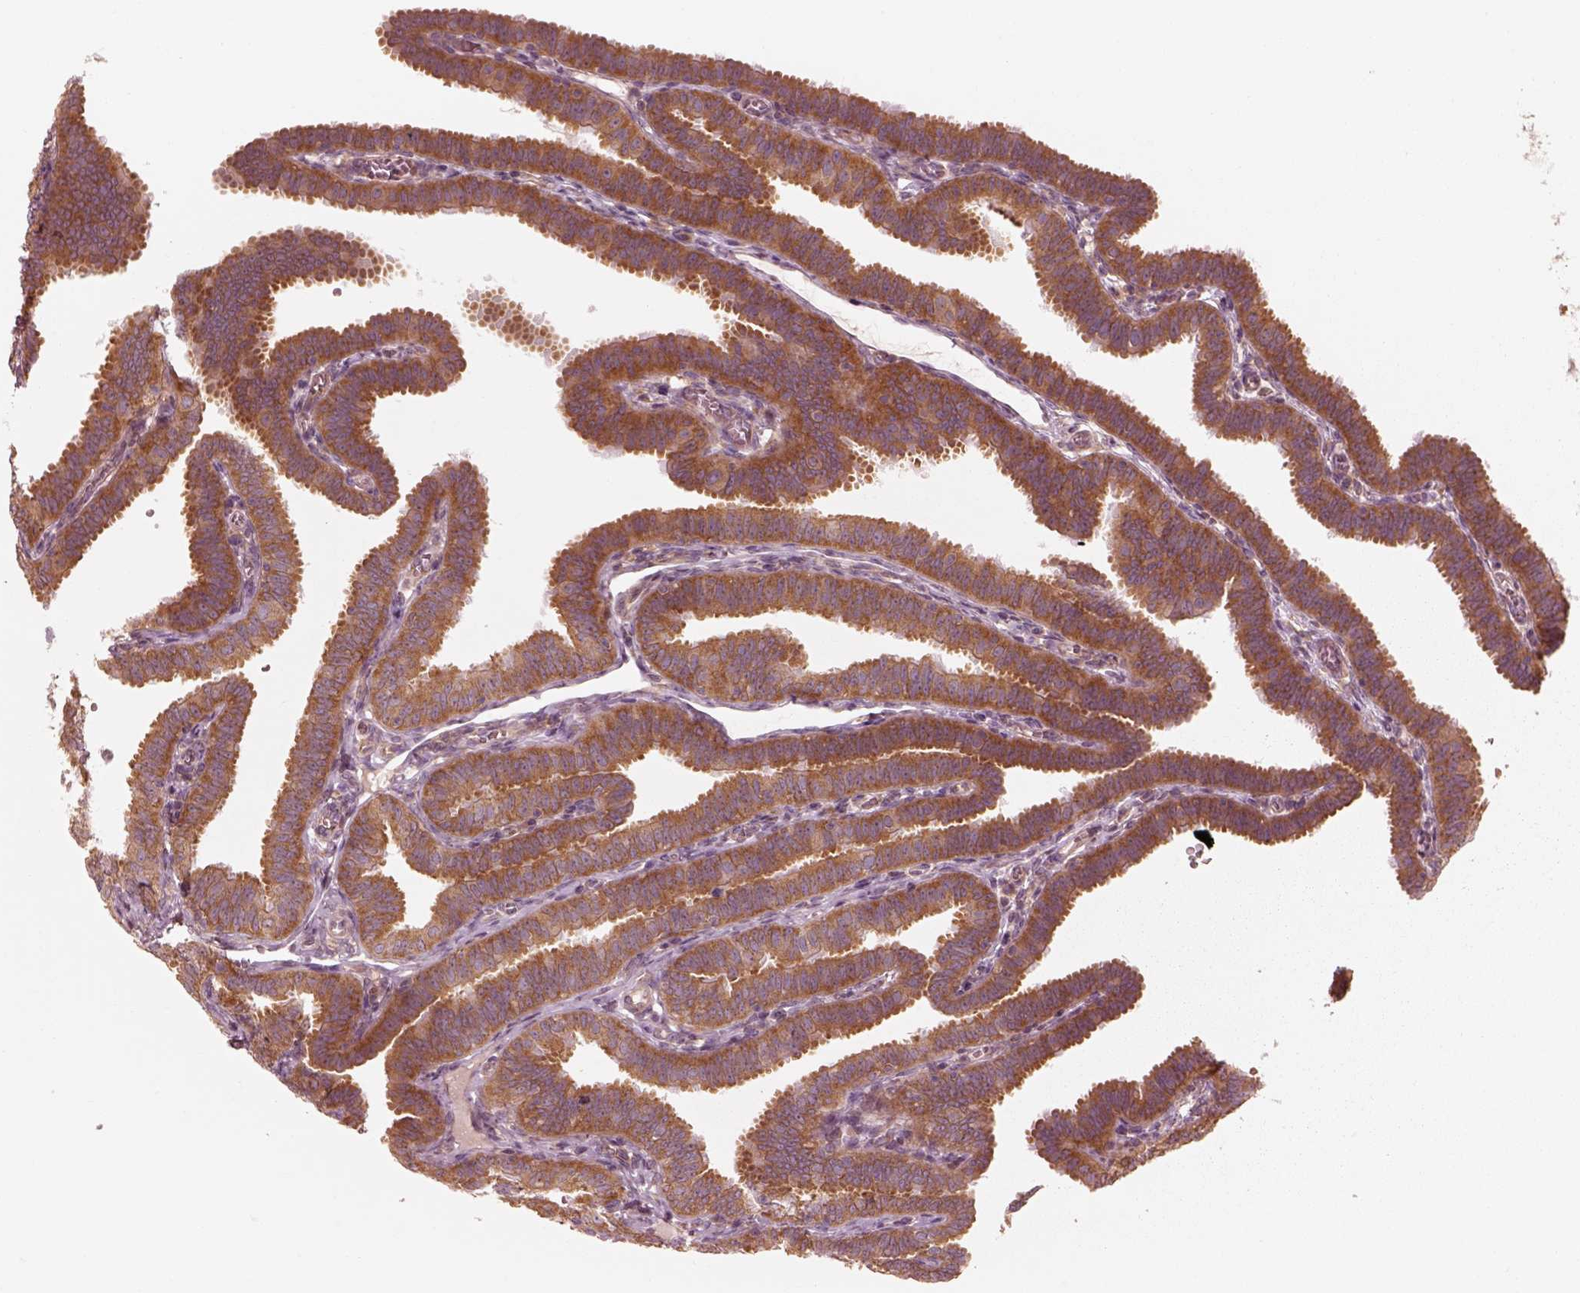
{"staining": {"intensity": "strong", "quantity": ">75%", "location": "cytoplasmic/membranous"}, "tissue": "fallopian tube", "cell_type": "Glandular cells", "image_type": "normal", "snomed": [{"axis": "morphology", "description": "Normal tissue, NOS"}, {"axis": "topography", "description": "Fallopian tube"}], "caption": "DAB immunohistochemical staining of benign fallopian tube demonstrates strong cytoplasmic/membranous protein expression in approximately >75% of glandular cells. The staining was performed using DAB, with brown indicating positive protein expression. Nuclei are stained blue with hematoxylin.", "gene": "CNOT2", "patient": {"sex": "female", "age": 25}}